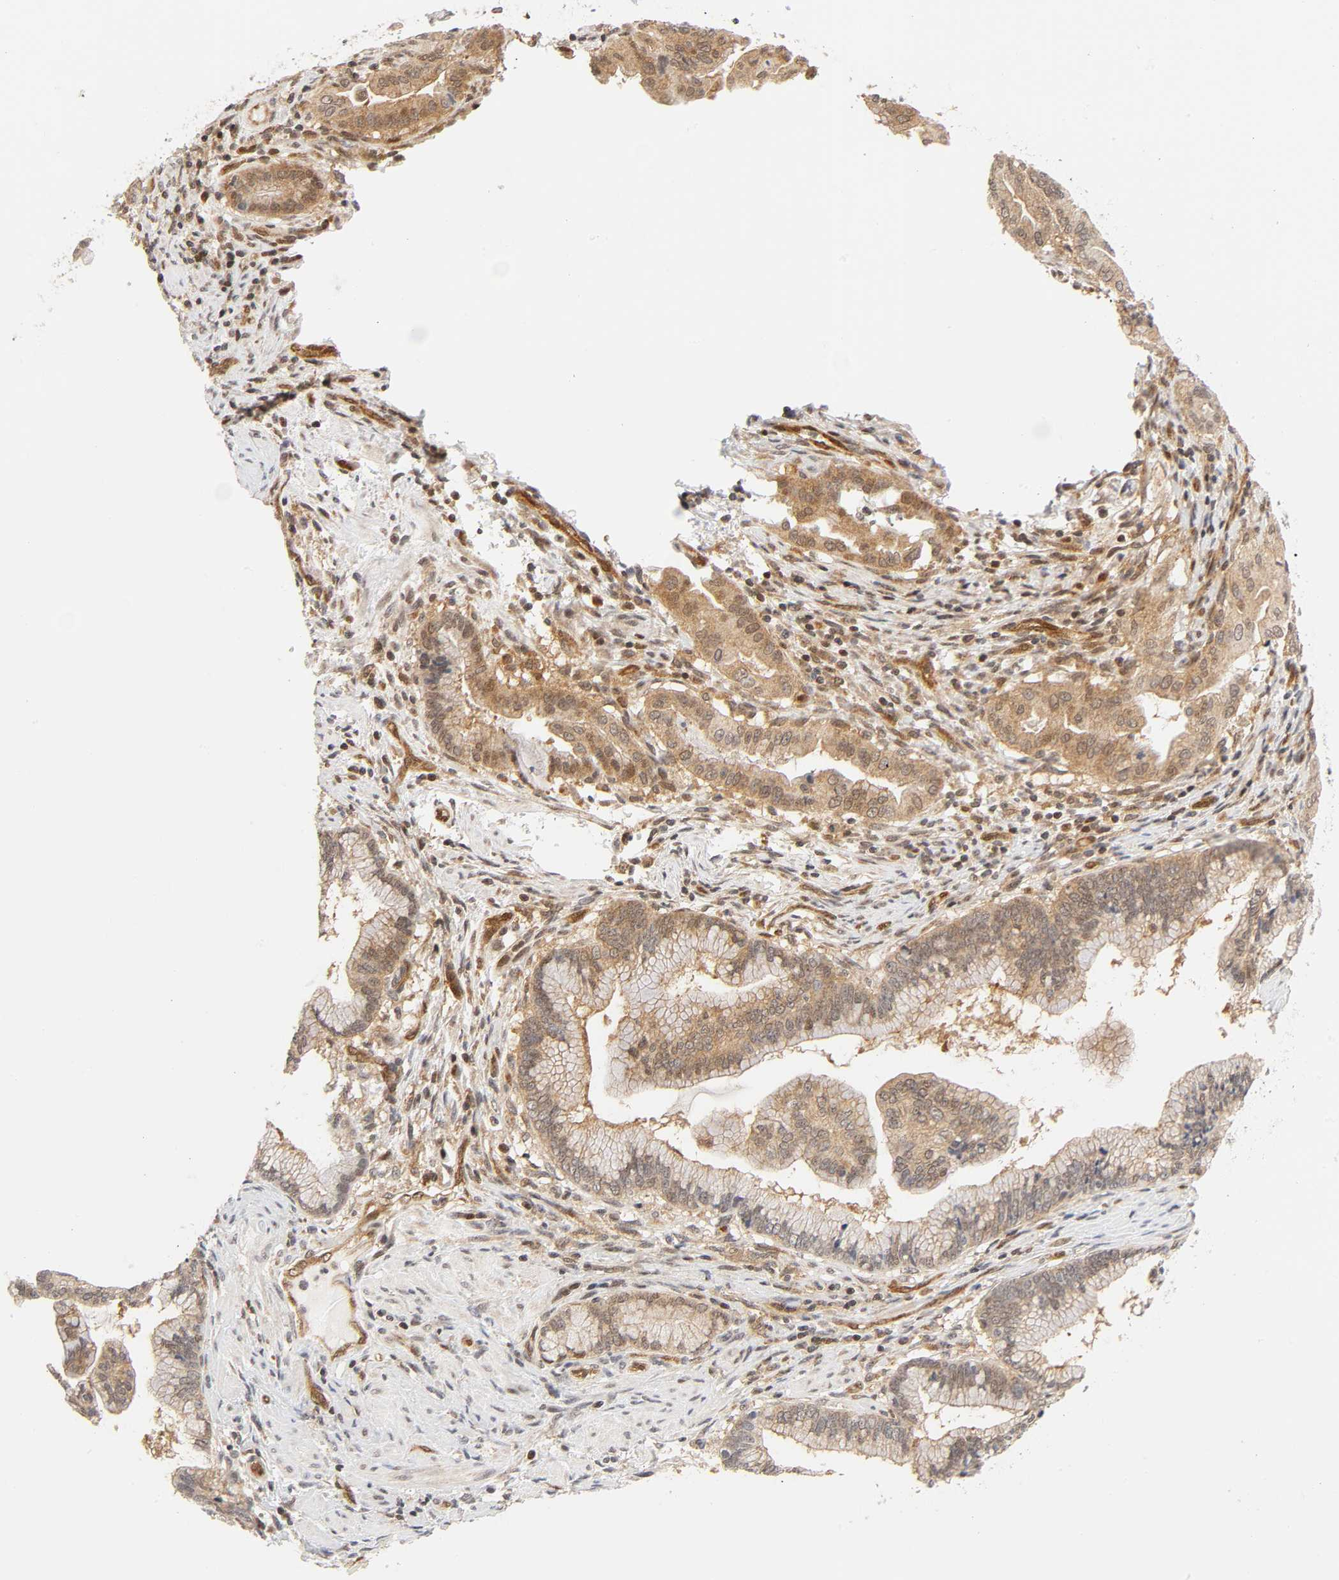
{"staining": {"intensity": "weak", "quantity": ">75%", "location": "cytoplasmic/membranous,nuclear"}, "tissue": "pancreatic cancer", "cell_type": "Tumor cells", "image_type": "cancer", "snomed": [{"axis": "morphology", "description": "Adenocarcinoma, NOS"}, {"axis": "topography", "description": "Pancreas"}], "caption": "A low amount of weak cytoplasmic/membranous and nuclear positivity is identified in about >75% of tumor cells in pancreatic cancer (adenocarcinoma) tissue.", "gene": "CDC37", "patient": {"sex": "female", "age": 64}}